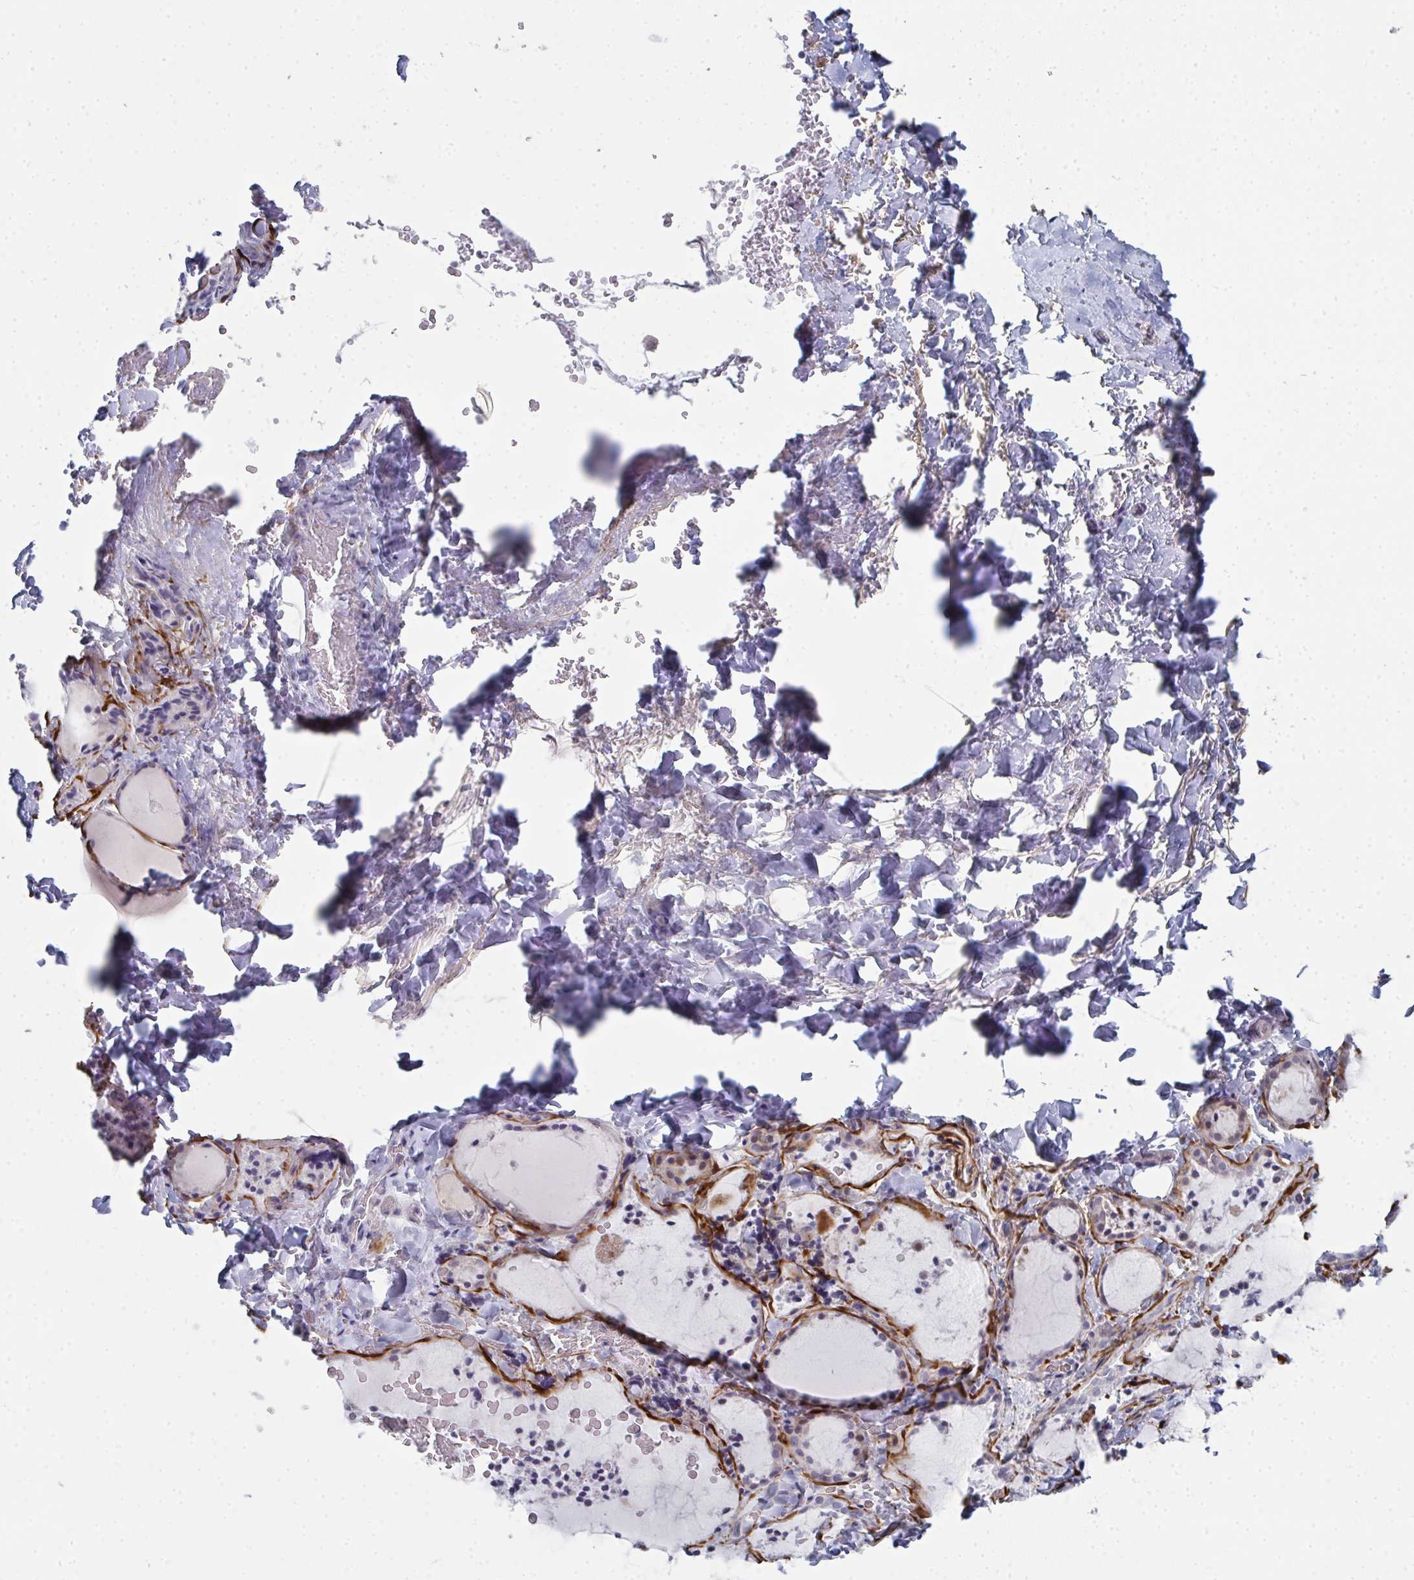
{"staining": {"intensity": "negative", "quantity": "none", "location": "none"}, "tissue": "thyroid gland", "cell_type": "Glandular cells", "image_type": "normal", "snomed": [{"axis": "morphology", "description": "Normal tissue, NOS"}, {"axis": "topography", "description": "Thyroid gland"}], "caption": "This is a histopathology image of immunohistochemistry staining of unremarkable thyroid gland, which shows no positivity in glandular cells. Nuclei are stained in blue.", "gene": "A1CF", "patient": {"sex": "female", "age": 22}}